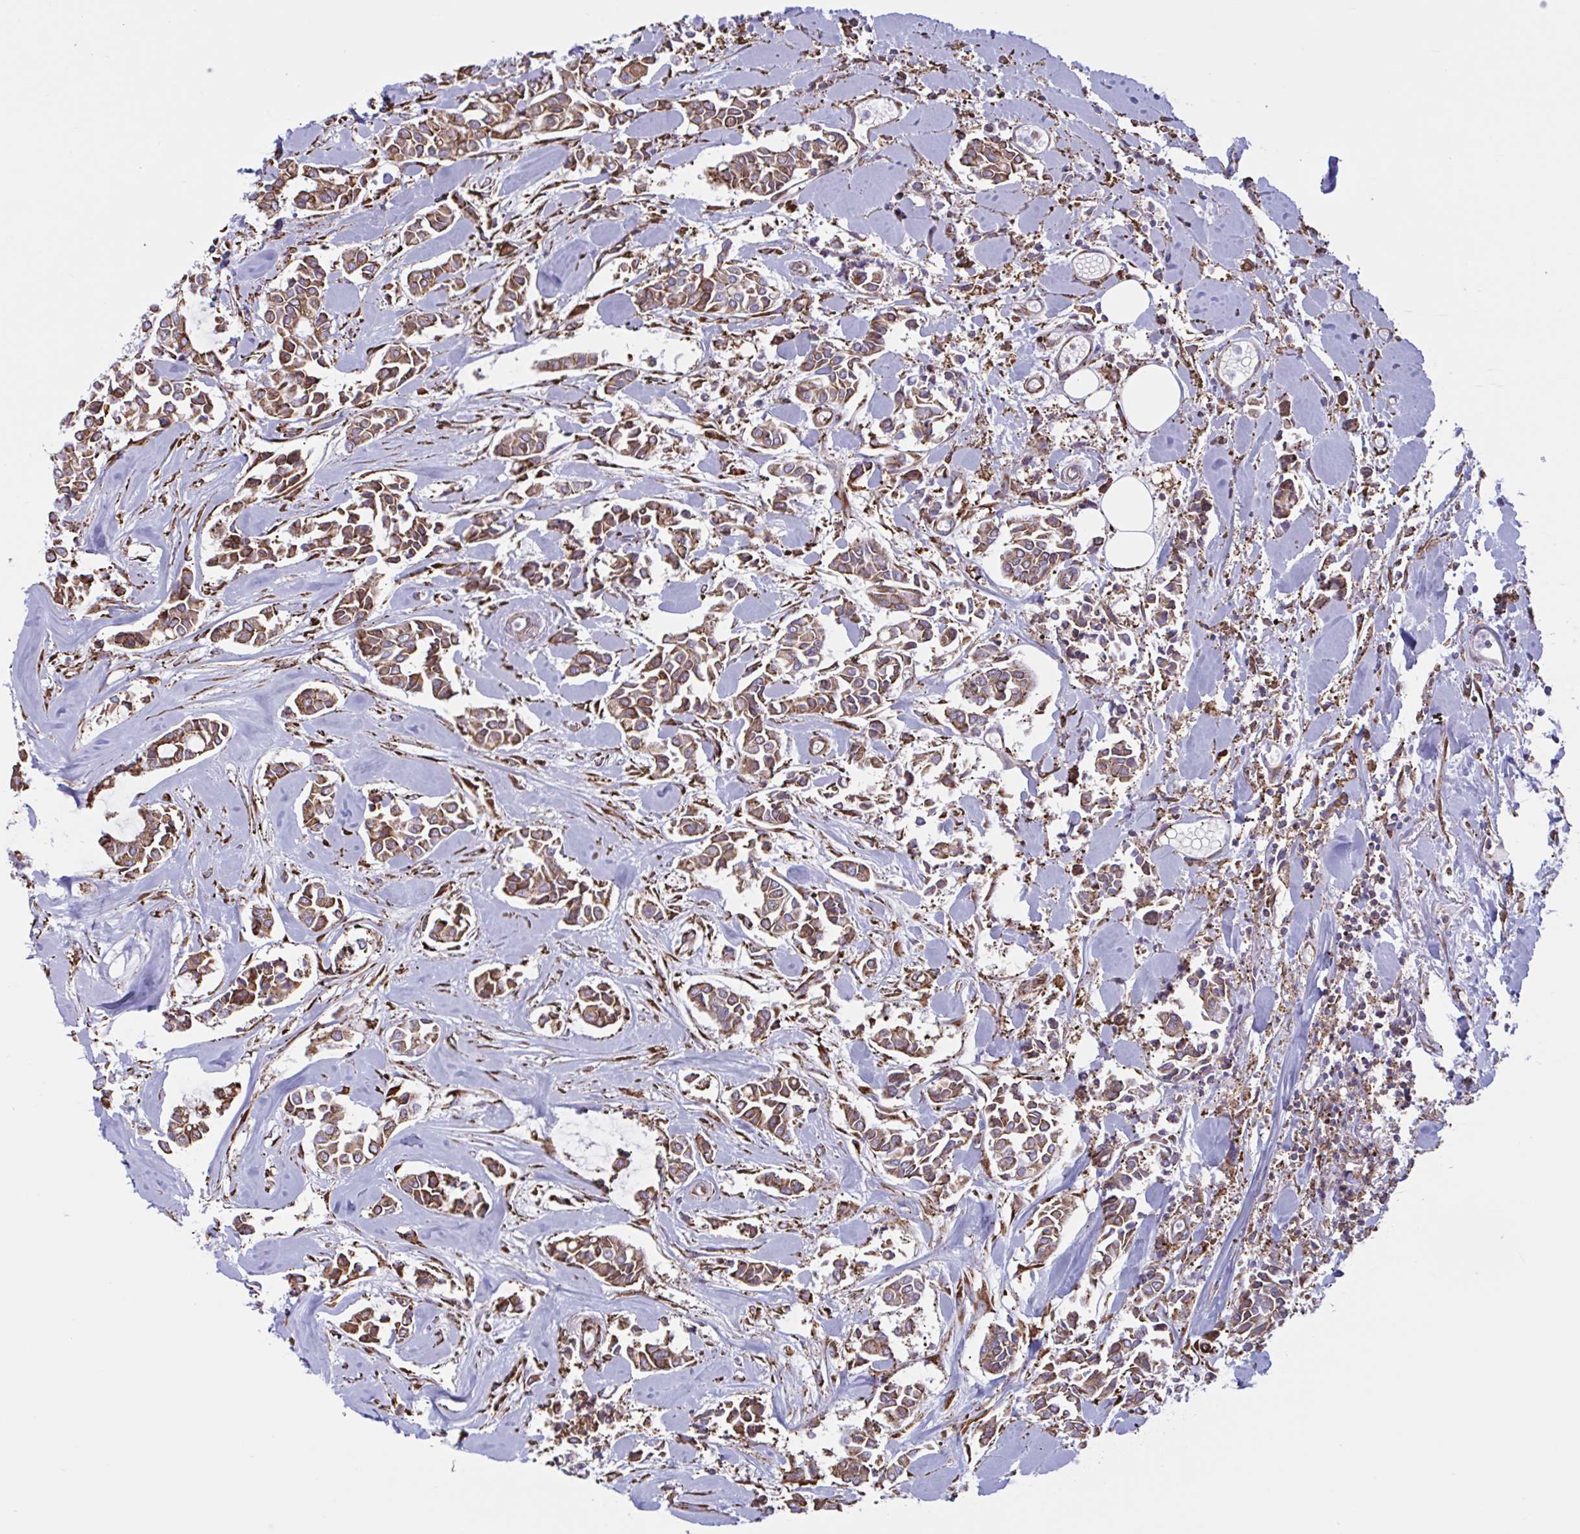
{"staining": {"intensity": "moderate", "quantity": ">75%", "location": "cytoplasmic/membranous"}, "tissue": "breast cancer", "cell_type": "Tumor cells", "image_type": "cancer", "snomed": [{"axis": "morphology", "description": "Duct carcinoma"}, {"axis": "topography", "description": "Breast"}], "caption": "Breast cancer (infiltrating ductal carcinoma) tissue demonstrates moderate cytoplasmic/membranous positivity in about >75% of tumor cells, visualized by immunohistochemistry. The staining was performed using DAB (3,3'-diaminobenzidine), with brown indicating positive protein expression. Nuclei are stained blue with hematoxylin.", "gene": "PEAK3", "patient": {"sex": "female", "age": 84}}